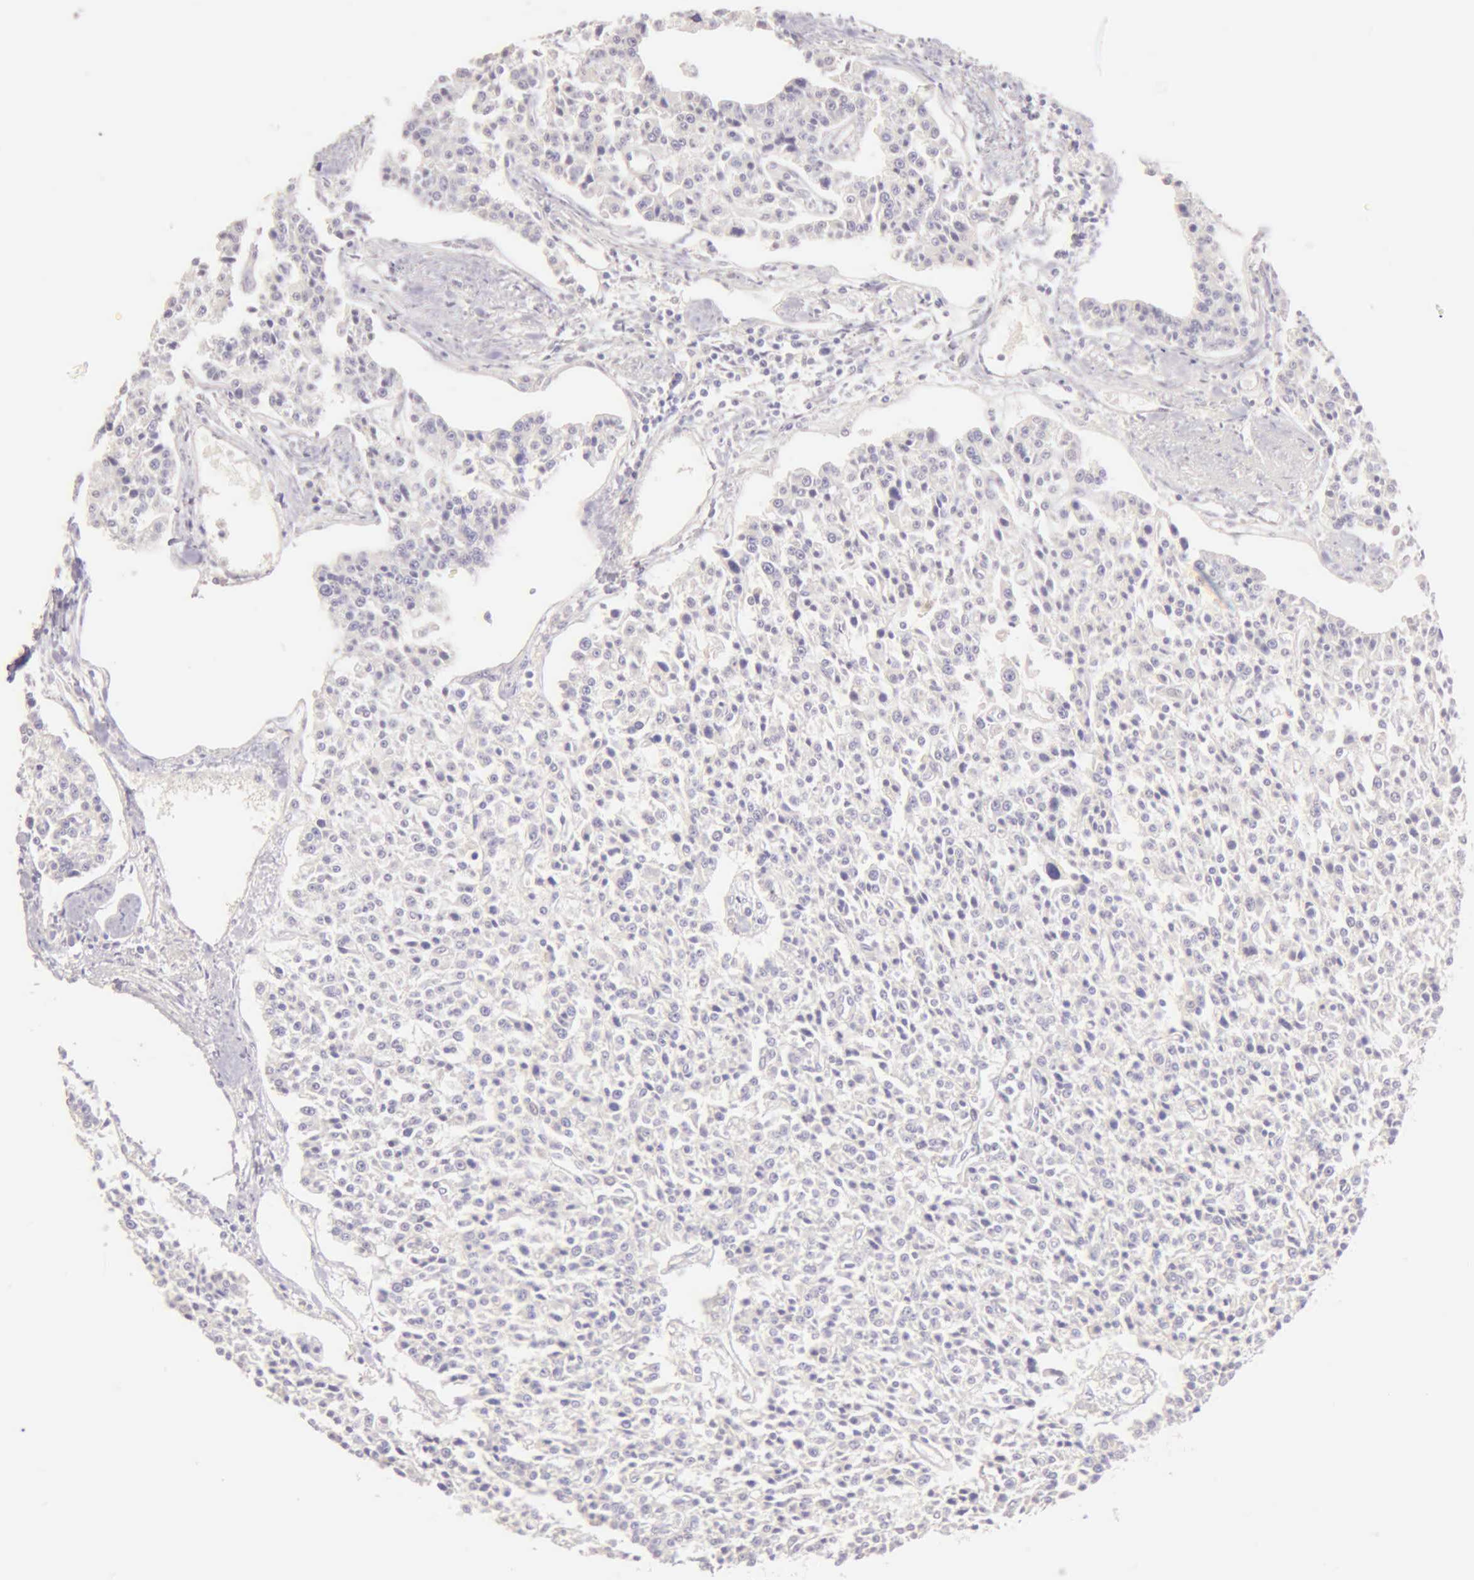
{"staining": {"intensity": "negative", "quantity": "none", "location": "none"}, "tissue": "carcinoid", "cell_type": "Tumor cells", "image_type": "cancer", "snomed": [{"axis": "morphology", "description": "Carcinoid, malignant, NOS"}, {"axis": "topography", "description": "Stomach"}], "caption": "This is a micrograph of IHC staining of malignant carcinoid, which shows no positivity in tumor cells. (DAB immunohistochemistry (IHC) visualized using brightfield microscopy, high magnification).", "gene": "ESR1", "patient": {"sex": "female", "age": 76}}